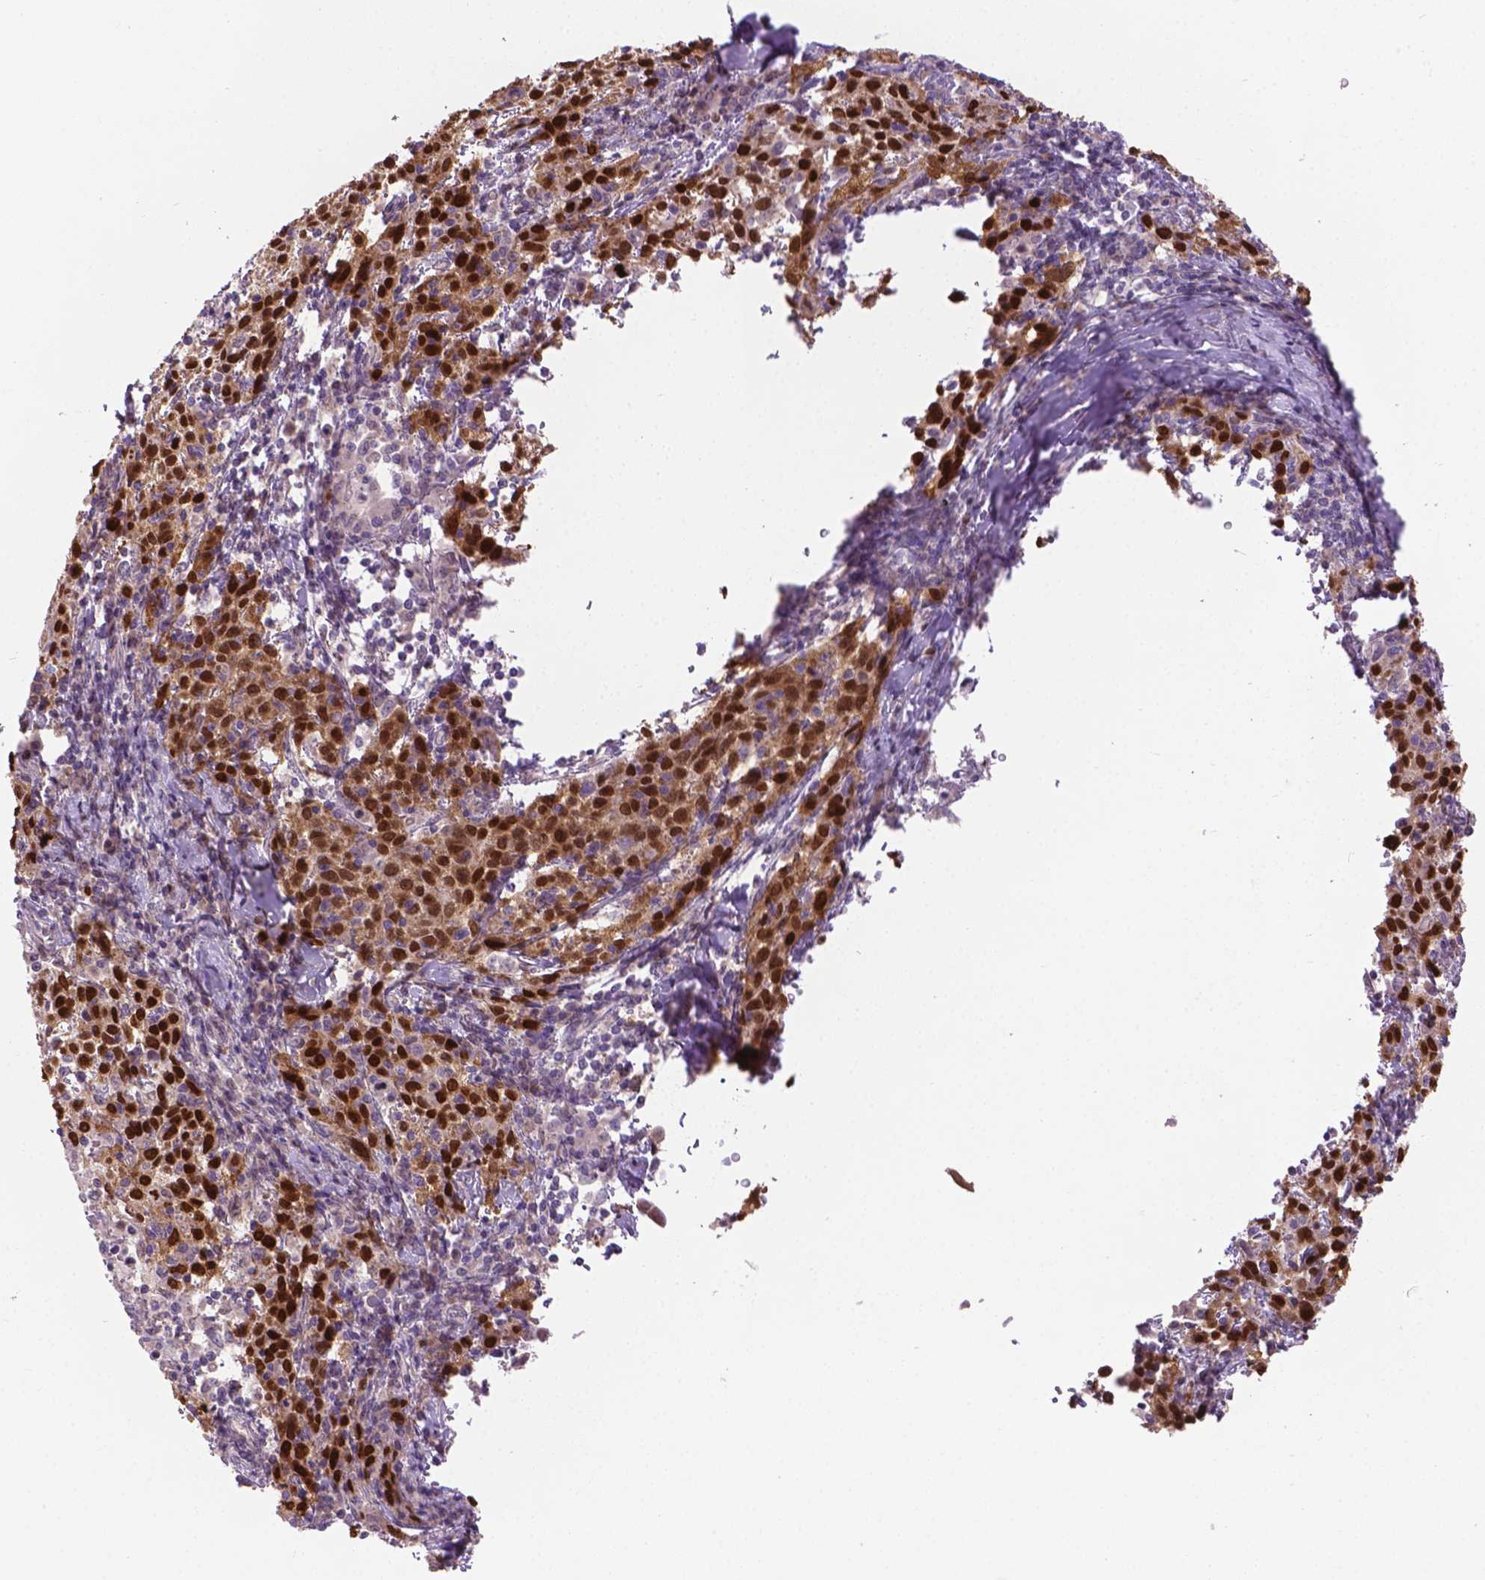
{"staining": {"intensity": "moderate", "quantity": ">75%", "location": "nuclear"}, "tissue": "cervical cancer", "cell_type": "Tumor cells", "image_type": "cancer", "snomed": [{"axis": "morphology", "description": "Squamous cell carcinoma, NOS"}, {"axis": "topography", "description": "Cervix"}], "caption": "Approximately >75% of tumor cells in human squamous cell carcinoma (cervical) exhibit moderate nuclear protein expression as visualized by brown immunohistochemical staining.", "gene": "IRF6", "patient": {"sex": "female", "age": 61}}